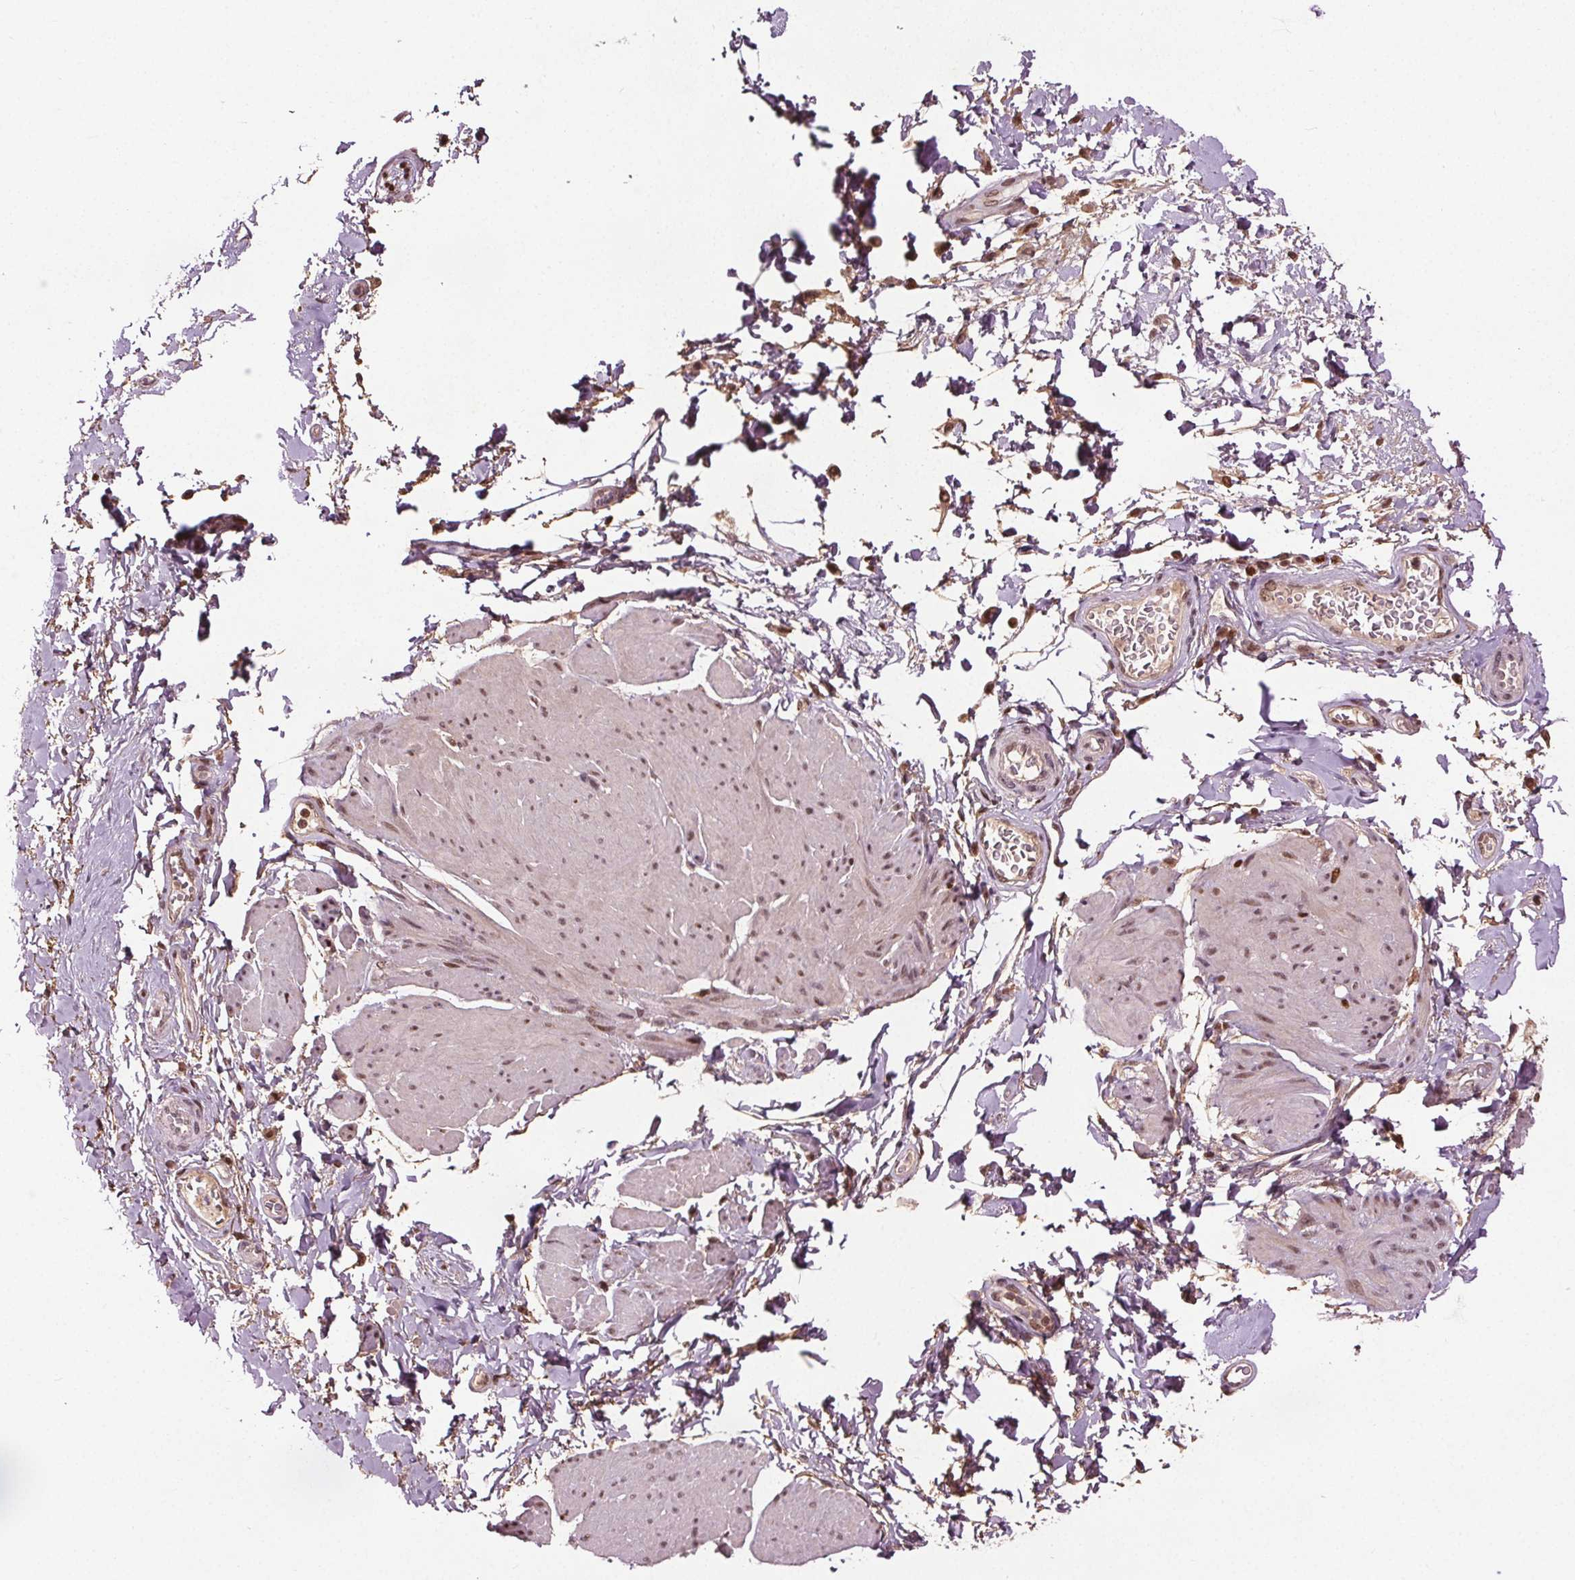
{"staining": {"intensity": "moderate", "quantity": "<25%", "location": "nuclear"}, "tissue": "adipose tissue", "cell_type": "Adipocytes", "image_type": "normal", "snomed": [{"axis": "morphology", "description": "Normal tissue, NOS"}, {"axis": "topography", "description": "Urinary bladder"}, {"axis": "topography", "description": "Peripheral nerve tissue"}], "caption": "Approximately <25% of adipocytes in benign adipose tissue reveal moderate nuclear protein staining as visualized by brown immunohistochemical staining.", "gene": "DDX11", "patient": {"sex": "female", "age": 60}}